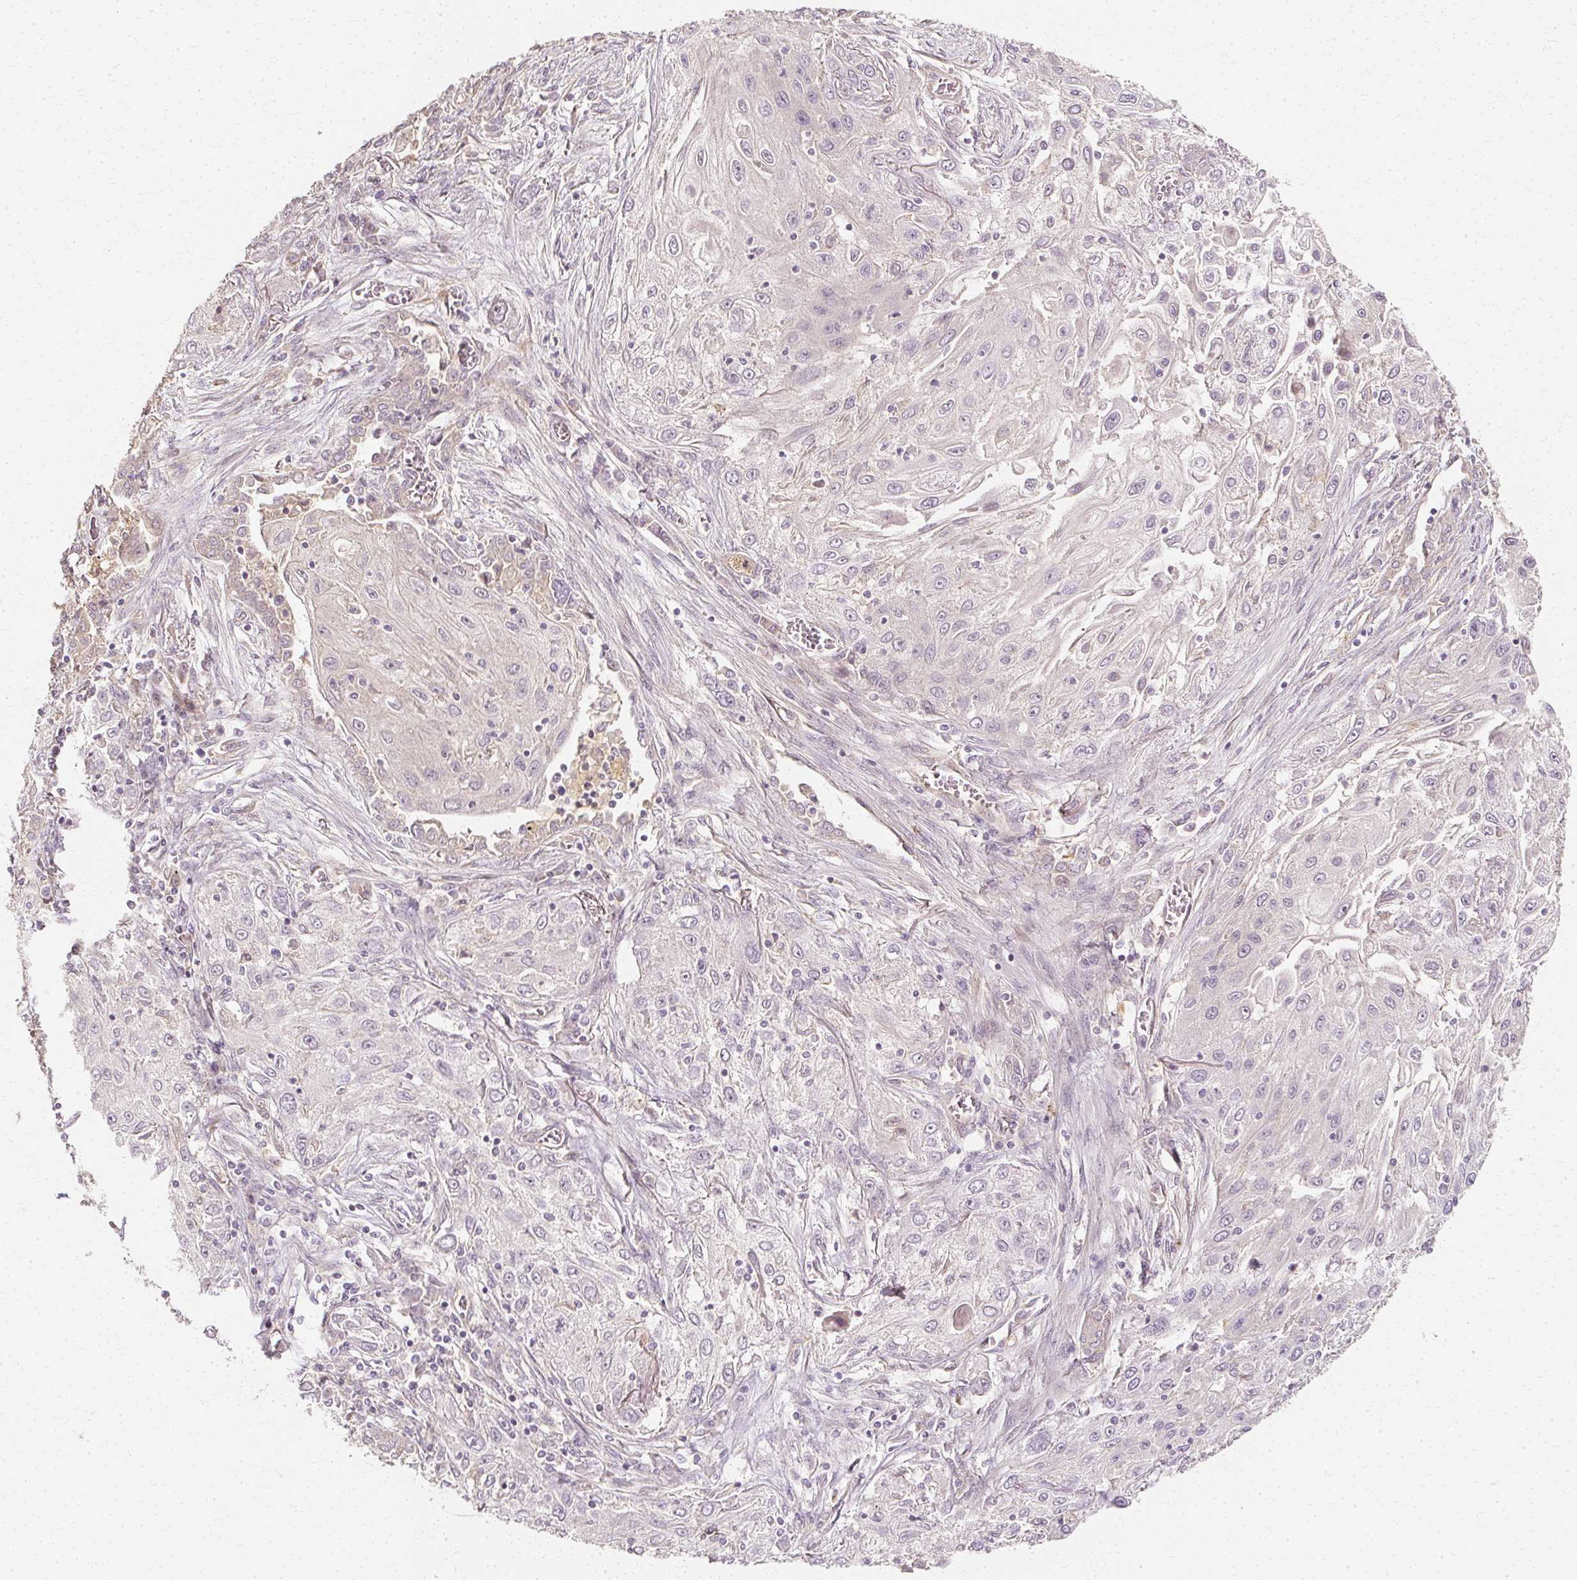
{"staining": {"intensity": "negative", "quantity": "none", "location": "none"}, "tissue": "lung cancer", "cell_type": "Tumor cells", "image_type": "cancer", "snomed": [{"axis": "morphology", "description": "Squamous cell carcinoma, NOS"}, {"axis": "topography", "description": "Lung"}], "caption": "This is a micrograph of immunohistochemistry staining of lung cancer (squamous cell carcinoma), which shows no expression in tumor cells.", "gene": "GNAQ", "patient": {"sex": "female", "age": 69}}